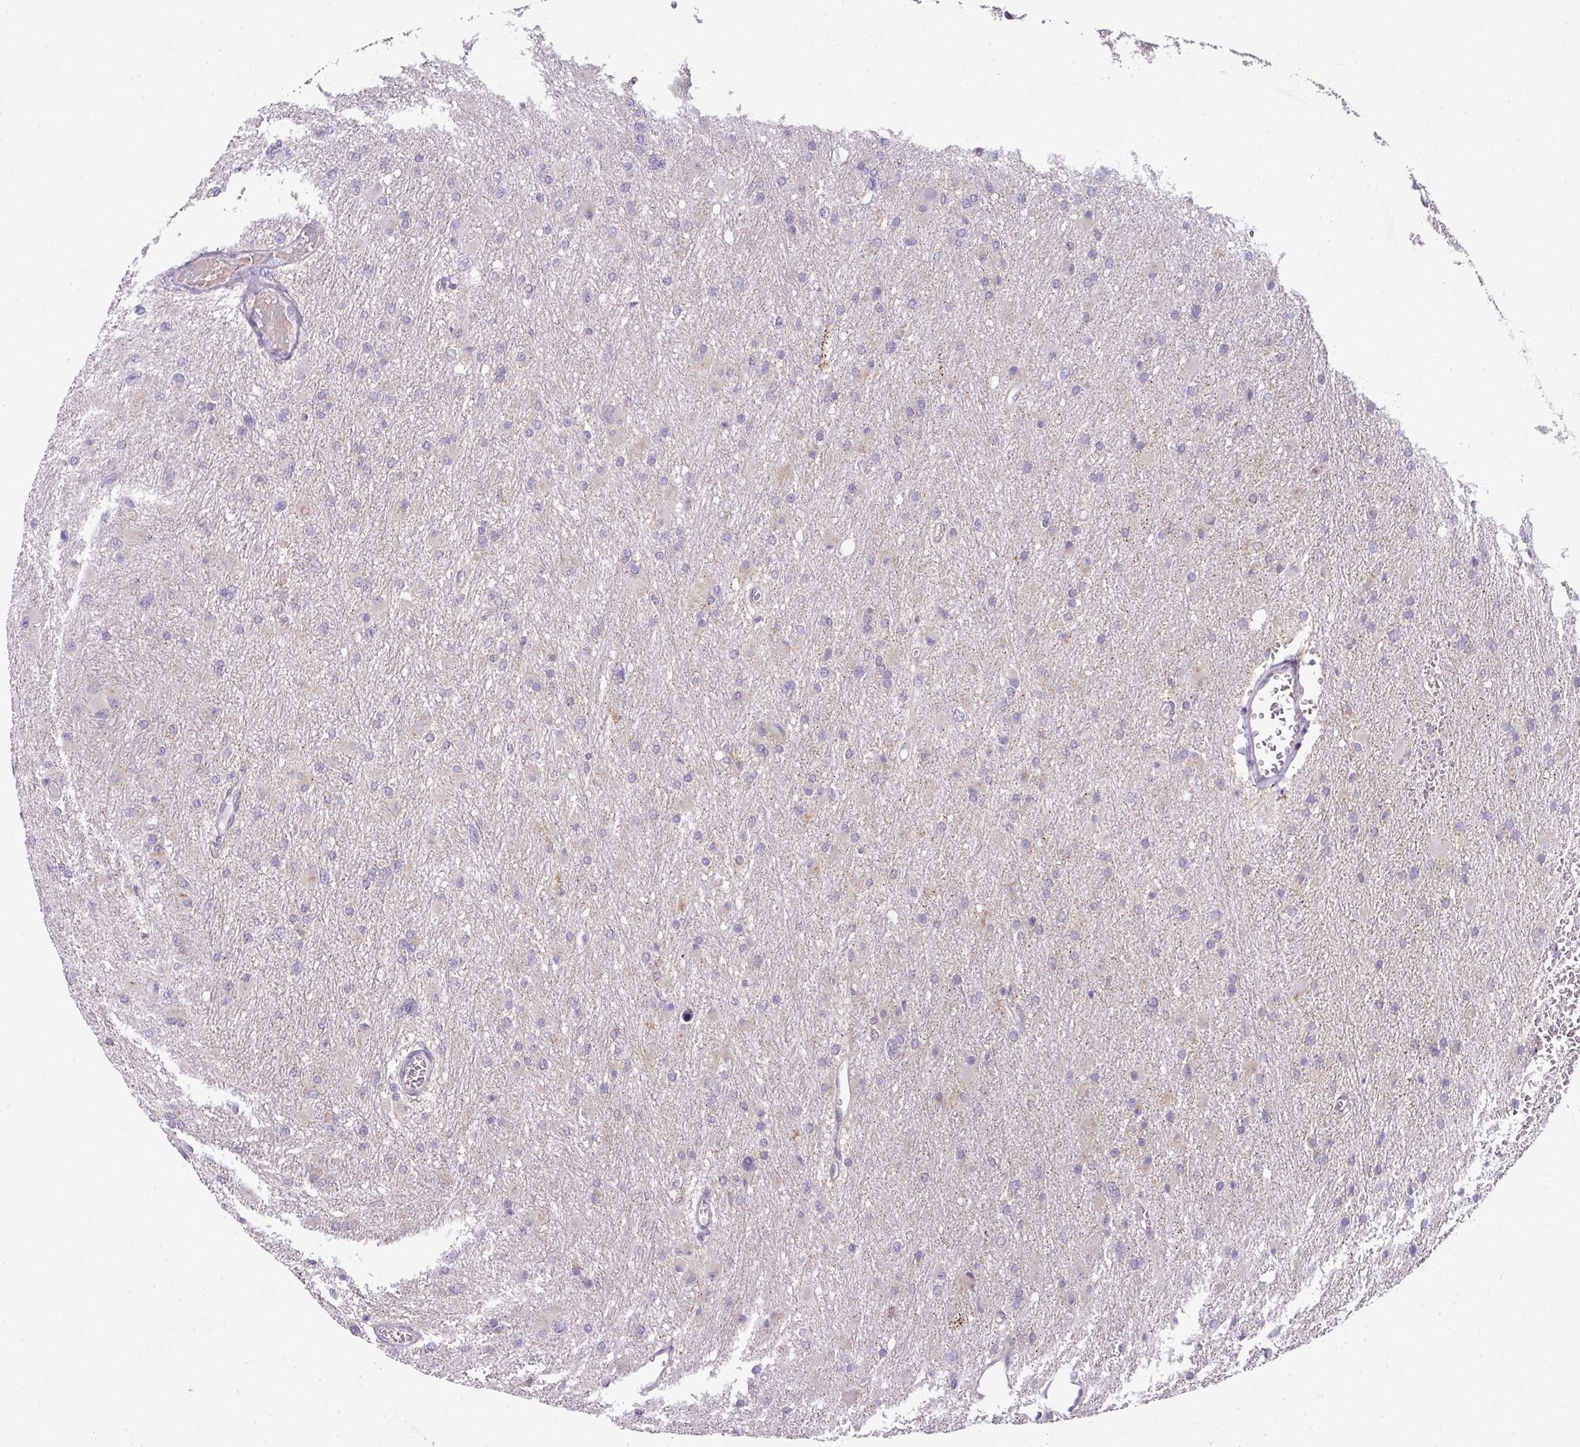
{"staining": {"intensity": "negative", "quantity": "none", "location": "none"}, "tissue": "glioma", "cell_type": "Tumor cells", "image_type": "cancer", "snomed": [{"axis": "morphology", "description": "Glioma, malignant, High grade"}, {"axis": "topography", "description": "Cerebral cortex"}], "caption": "Immunohistochemical staining of human glioma demonstrates no significant expression in tumor cells.", "gene": "STAT5A", "patient": {"sex": "female", "age": 36}}